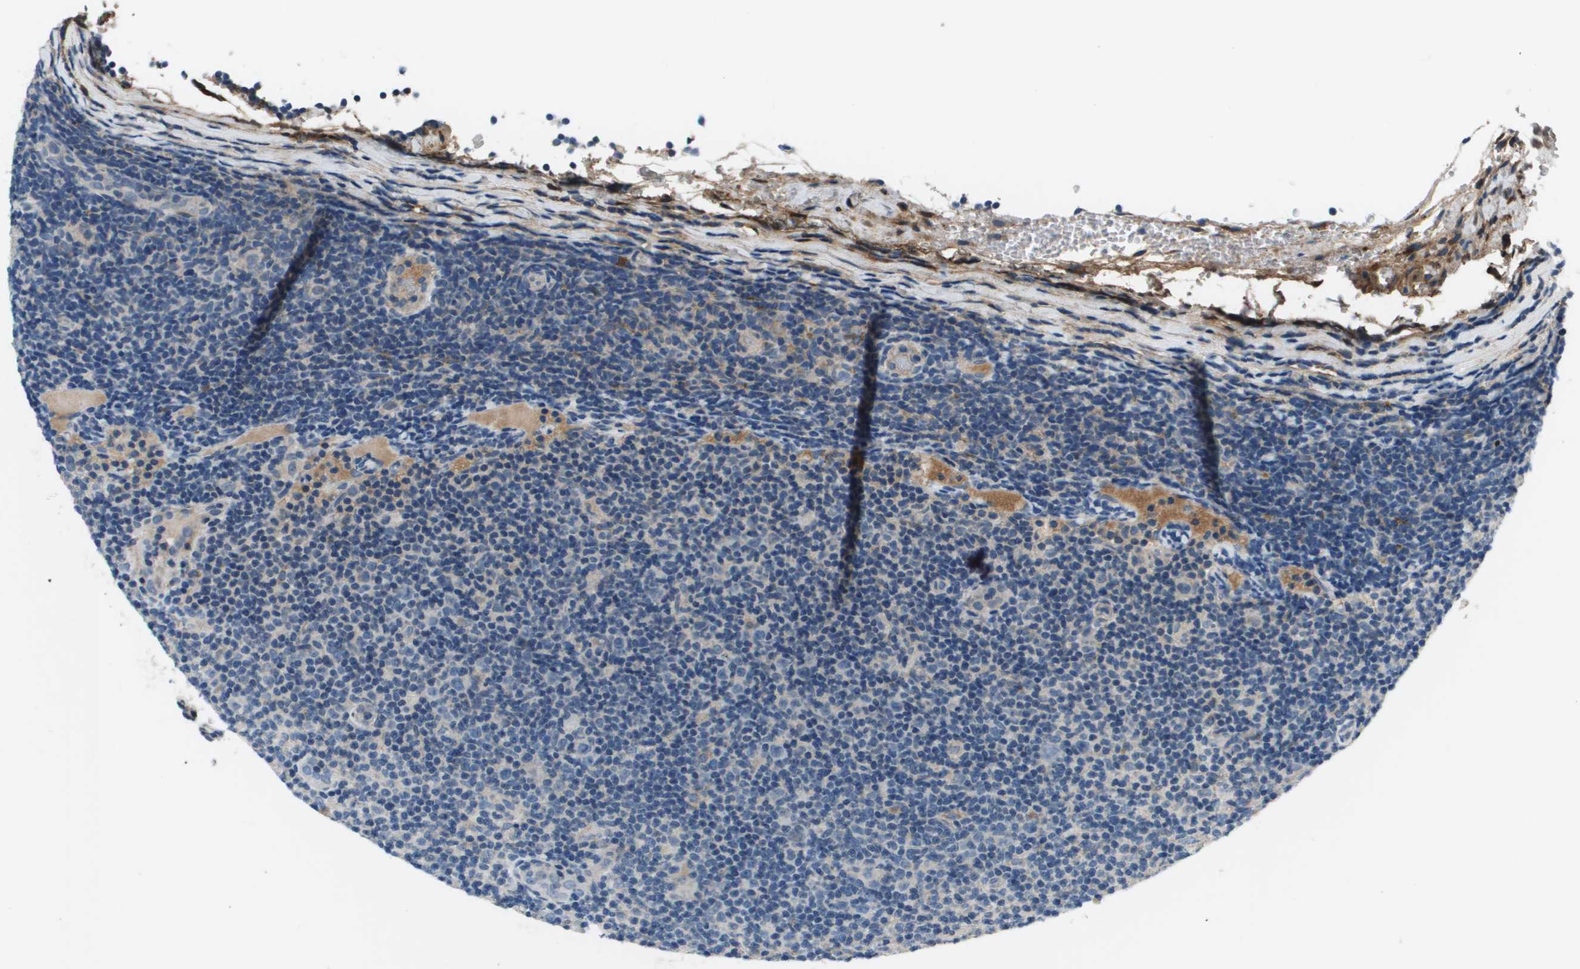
{"staining": {"intensity": "negative", "quantity": "none", "location": "none"}, "tissue": "lymphoma", "cell_type": "Tumor cells", "image_type": "cancer", "snomed": [{"axis": "morphology", "description": "Malignant lymphoma, non-Hodgkin's type, Low grade"}, {"axis": "topography", "description": "Lymph node"}], "caption": "Immunohistochemistry photomicrograph of neoplastic tissue: human lymphoma stained with DAB shows no significant protein staining in tumor cells.", "gene": "PCOLCE", "patient": {"sex": "male", "age": 83}}